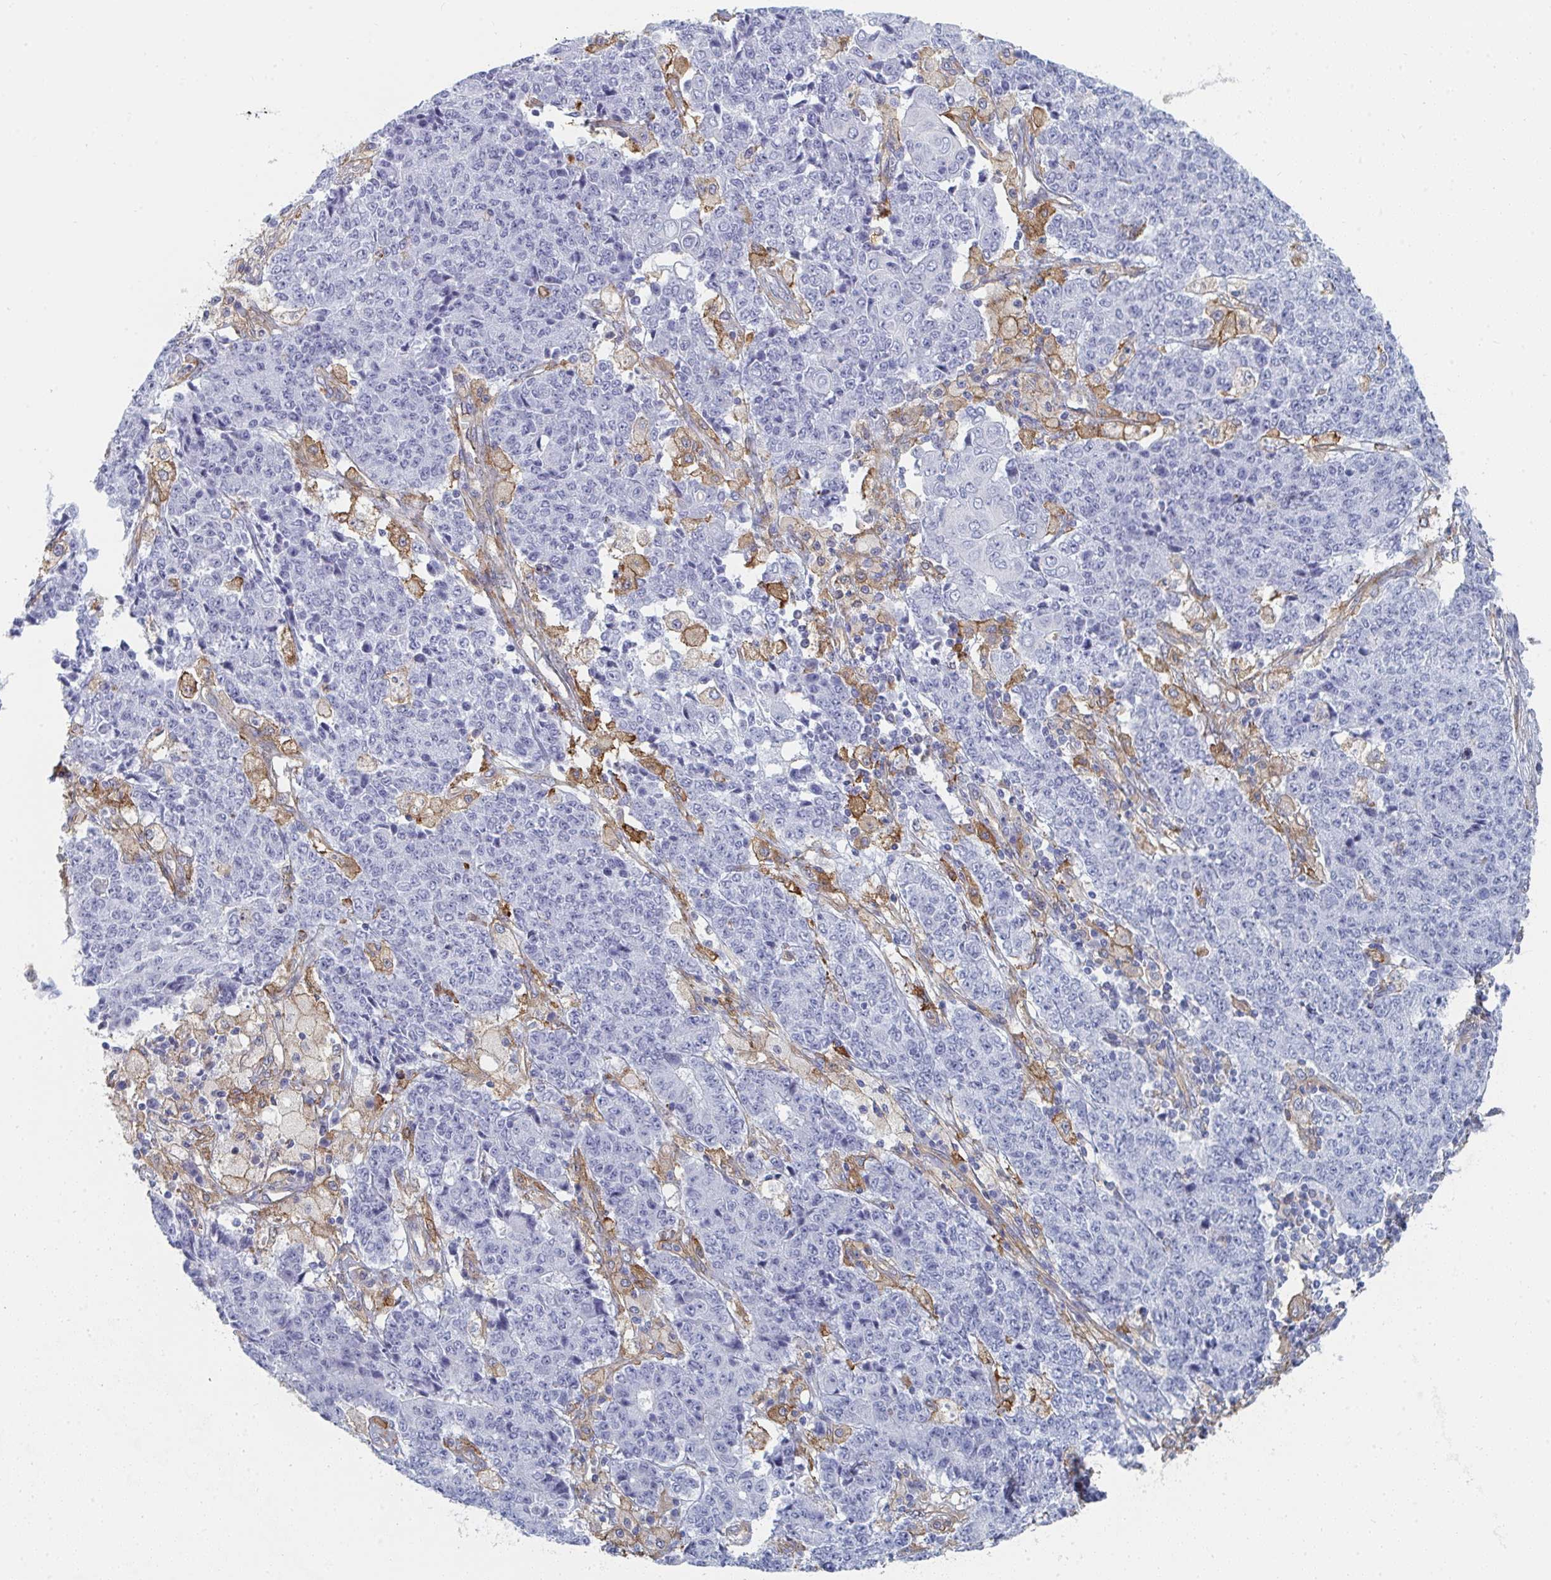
{"staining": {"intensity": "negative", "quantity": "none", "location": "none"}, "tissue": "ovarian cancer", "cell_type": "Tumor cells", "image_type": "cancer", "snomed": [{"axis": "morphology", "description": "Carcinoma, endometroid"}, {"axis": "topography", "description": "Ovary"}], "caption": "Endometroid carcinoma (ovarian) was stained to show a protein in brown. There is no significant positivity in tumor cells.", "gene": "DAB2", "patient": {"sex": "female", "age": 42}}